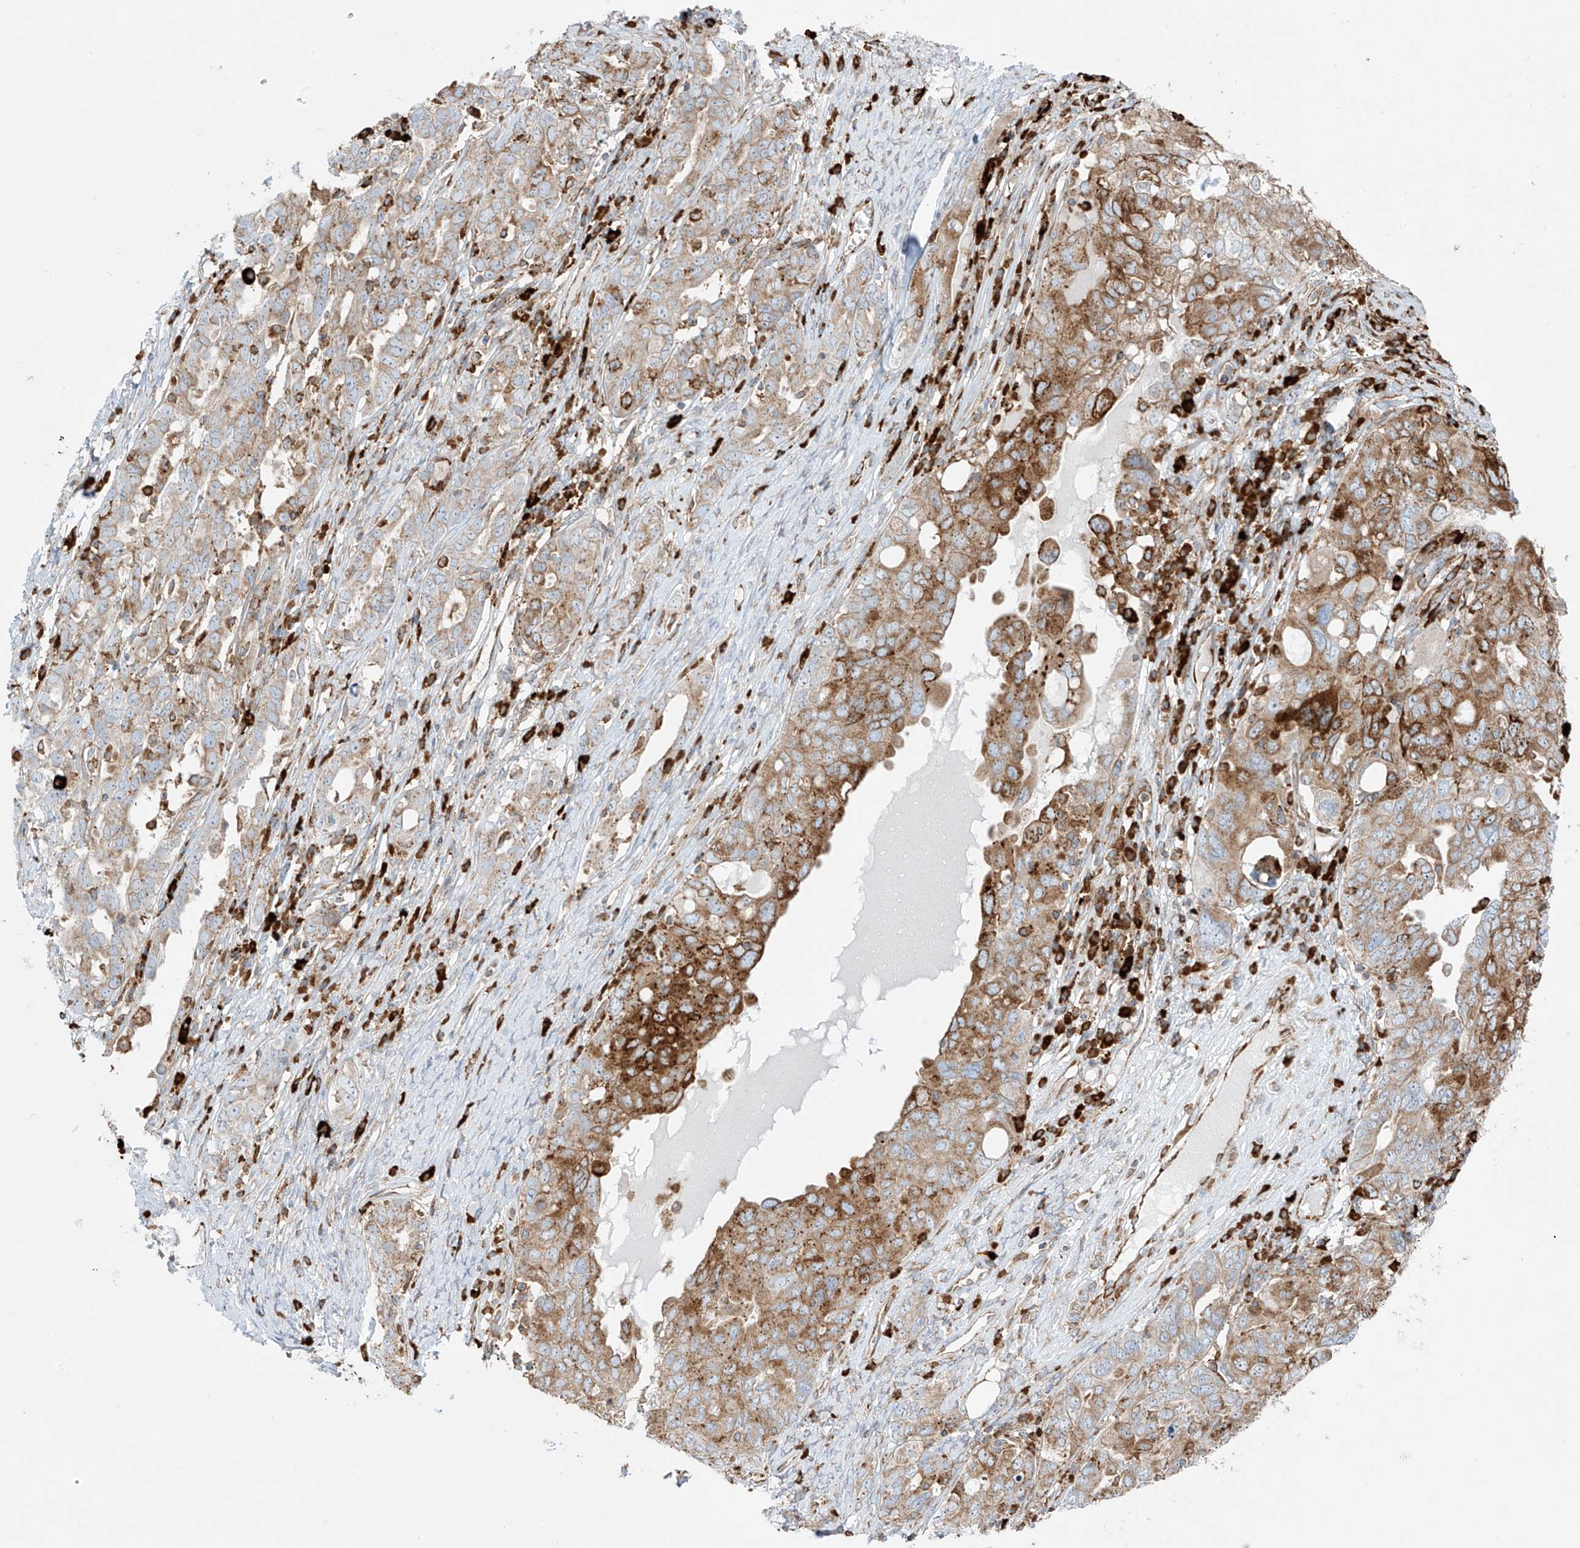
{"staining": {"intensity": "moderate", "quantity": ">75%", "location": "cytoplasmic/membranous"}, "tissue": "ovarian cancer", "cell_type": "Tumor cells", "image_type": "cancer", "snomed": [{"axis": "morphology", "description": "Carcinoma, endometroid"}, {"axis": "topography", "description": "Ovary"}], "caption": "Ovarian cancer (endometroid carcinoma) stained with a protein marker demonstrates moderate staining in tumor cells.", "gene": "MX1", "patient": {"sex": "female", "age": 62}}